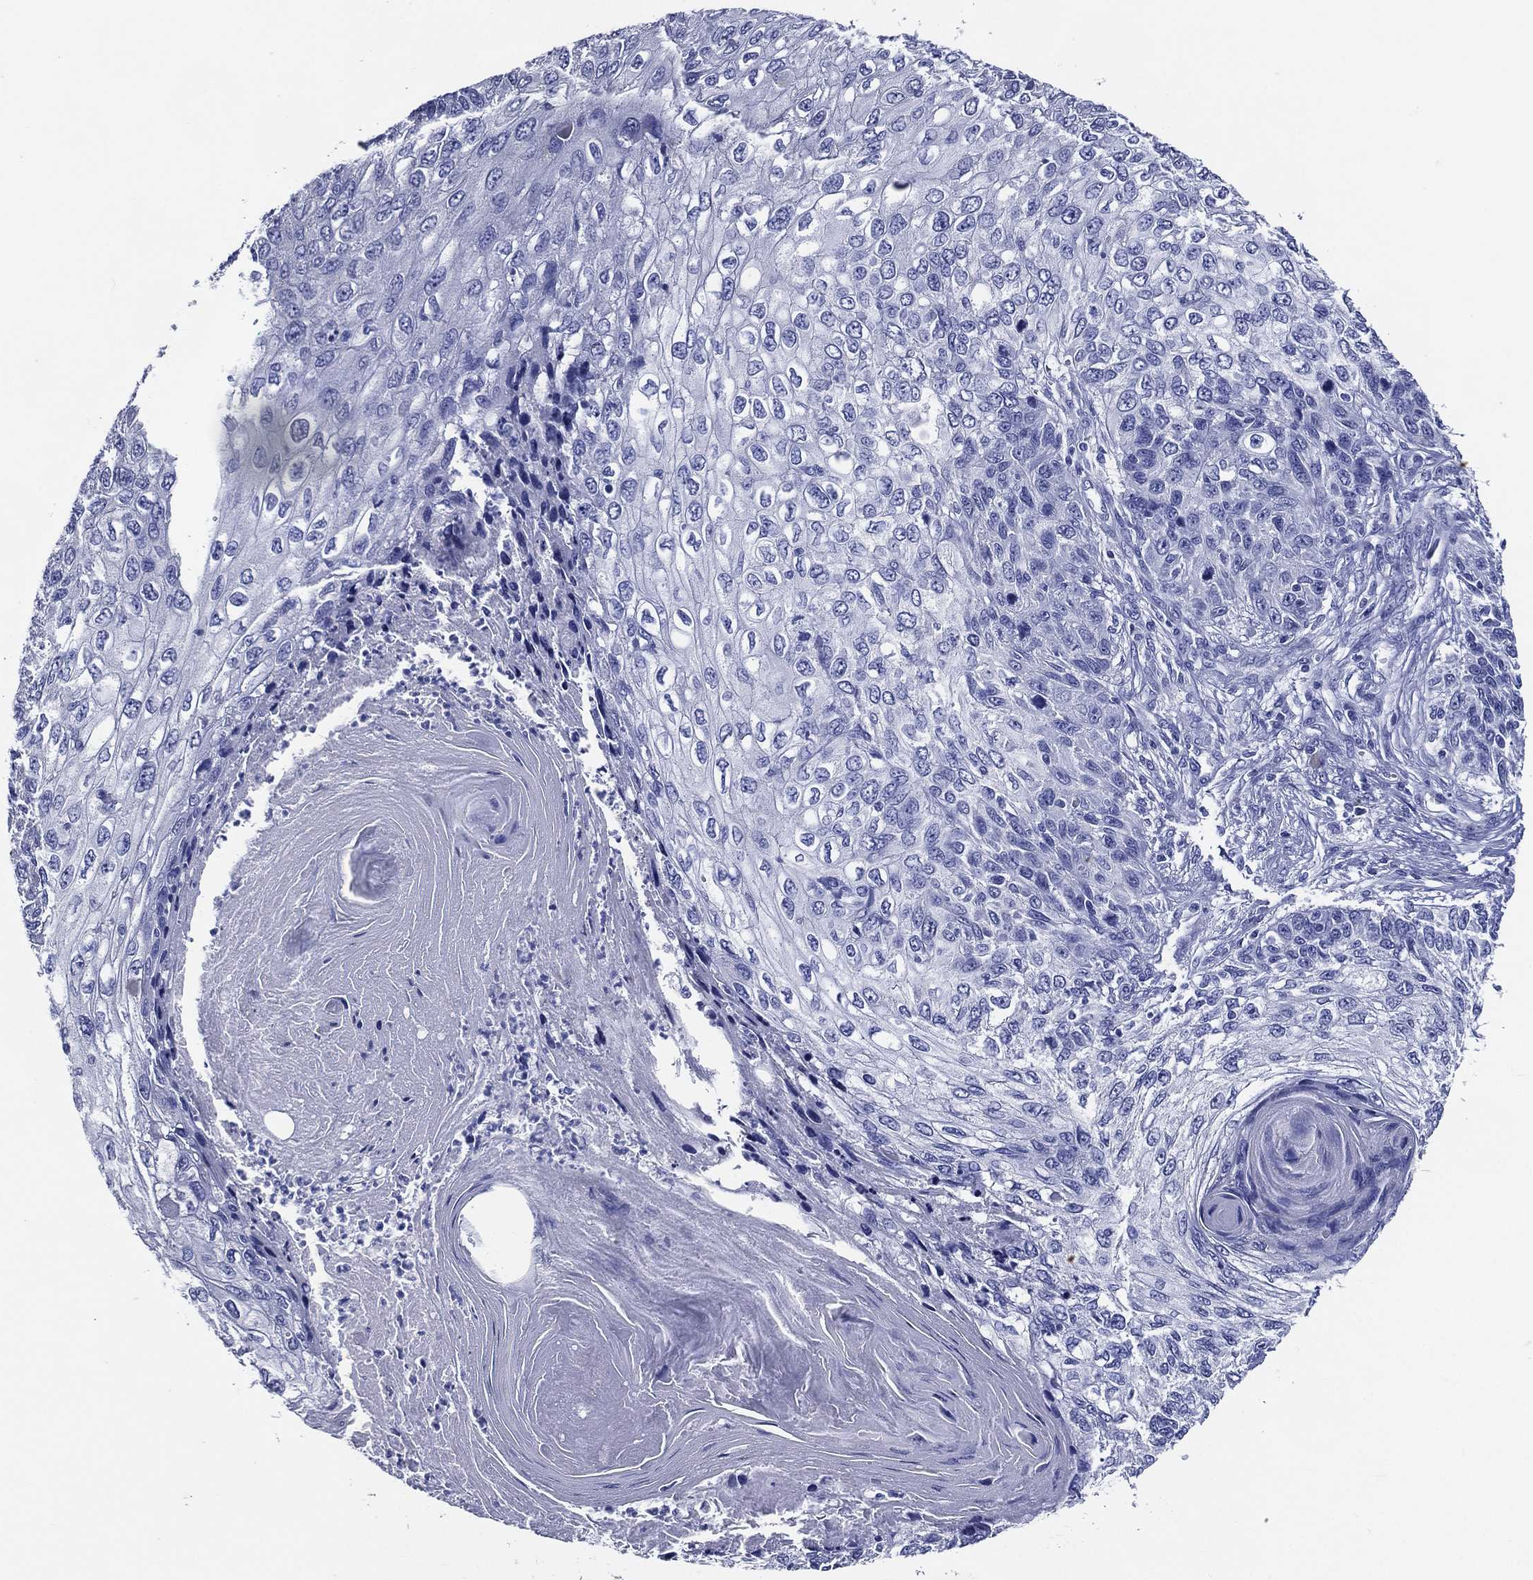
{"staining": {"intensity": "negative", "quantity": "none", "location": "none"}, "tissue": "skin cancer", "cell_type": "Tumor cells", "image_type": "cancer", "snomed": [{"axis": "morphology", "description": "Squamous cell carcinoma, NOS"}, {"axis": "topography", "description": "Skin"}], "caption": "Protein analysis of skin cancer (squamous cell carcinoma) displays no significant staining in tumor cells.", "gene": "ACE2", "patient": {"sex": "male", "age": 92}}